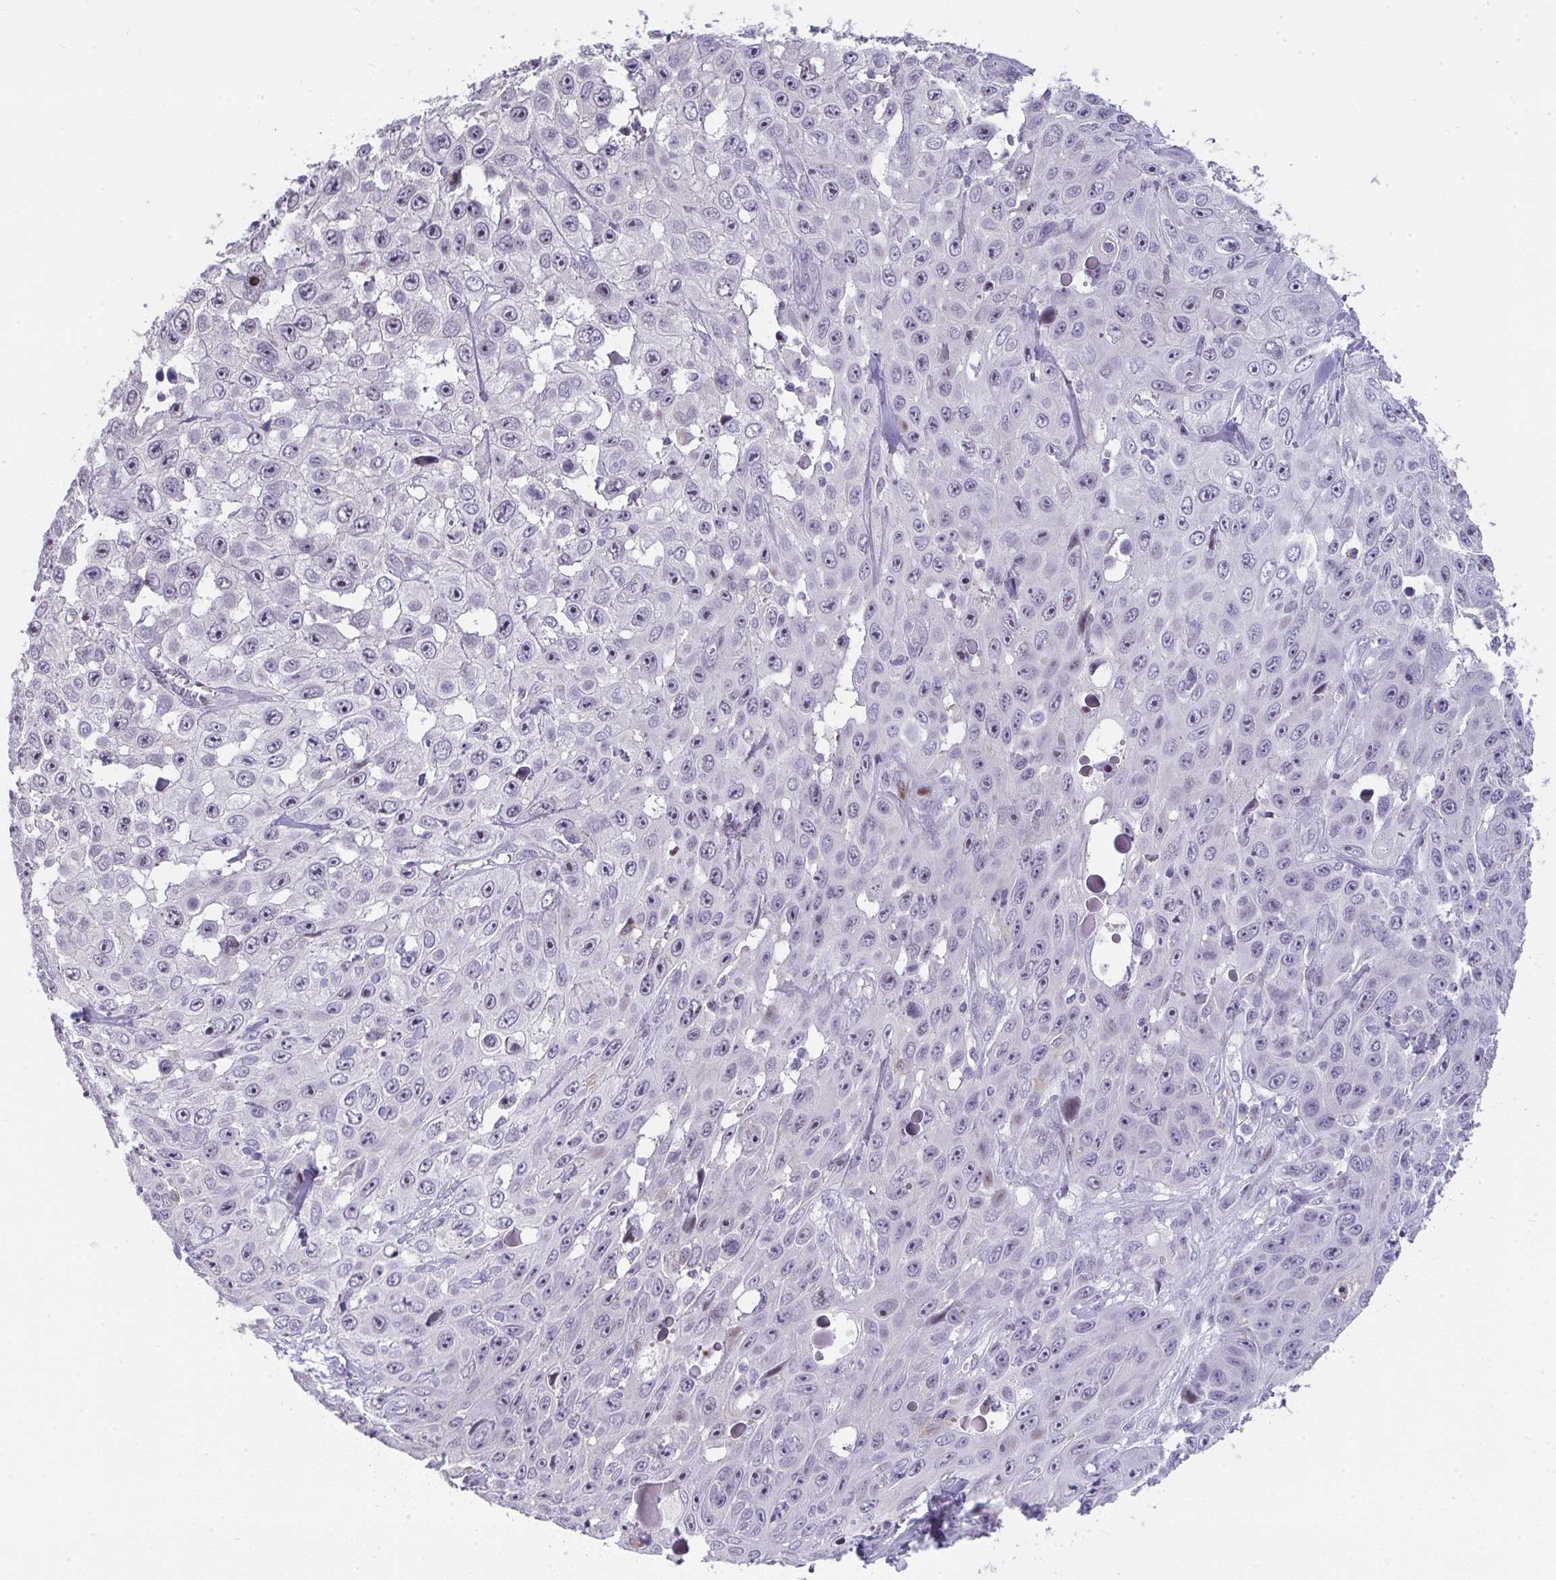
{"staining": {"intensity": "negative", "quantity": "none", "location": "none"}, "tissue": "skin cancer", "cell_type": "Tumor cells", "image_type": "cancer", "snomed": [{"axis": "morphology", "description": "Squamous cell carcinoma, NOS"}, {"axis": "topography", "description": "Skin"}], "caption": "High magnification brightfield microscopy of skin cancer stained with DAB (3,3'-diaminobenzidine) (brown) and counterstained with hematoxylin (blue): tumor cells show no significant expression.", "gene": "GALNT16", "patient": {"sex": "male", "age": 82}}